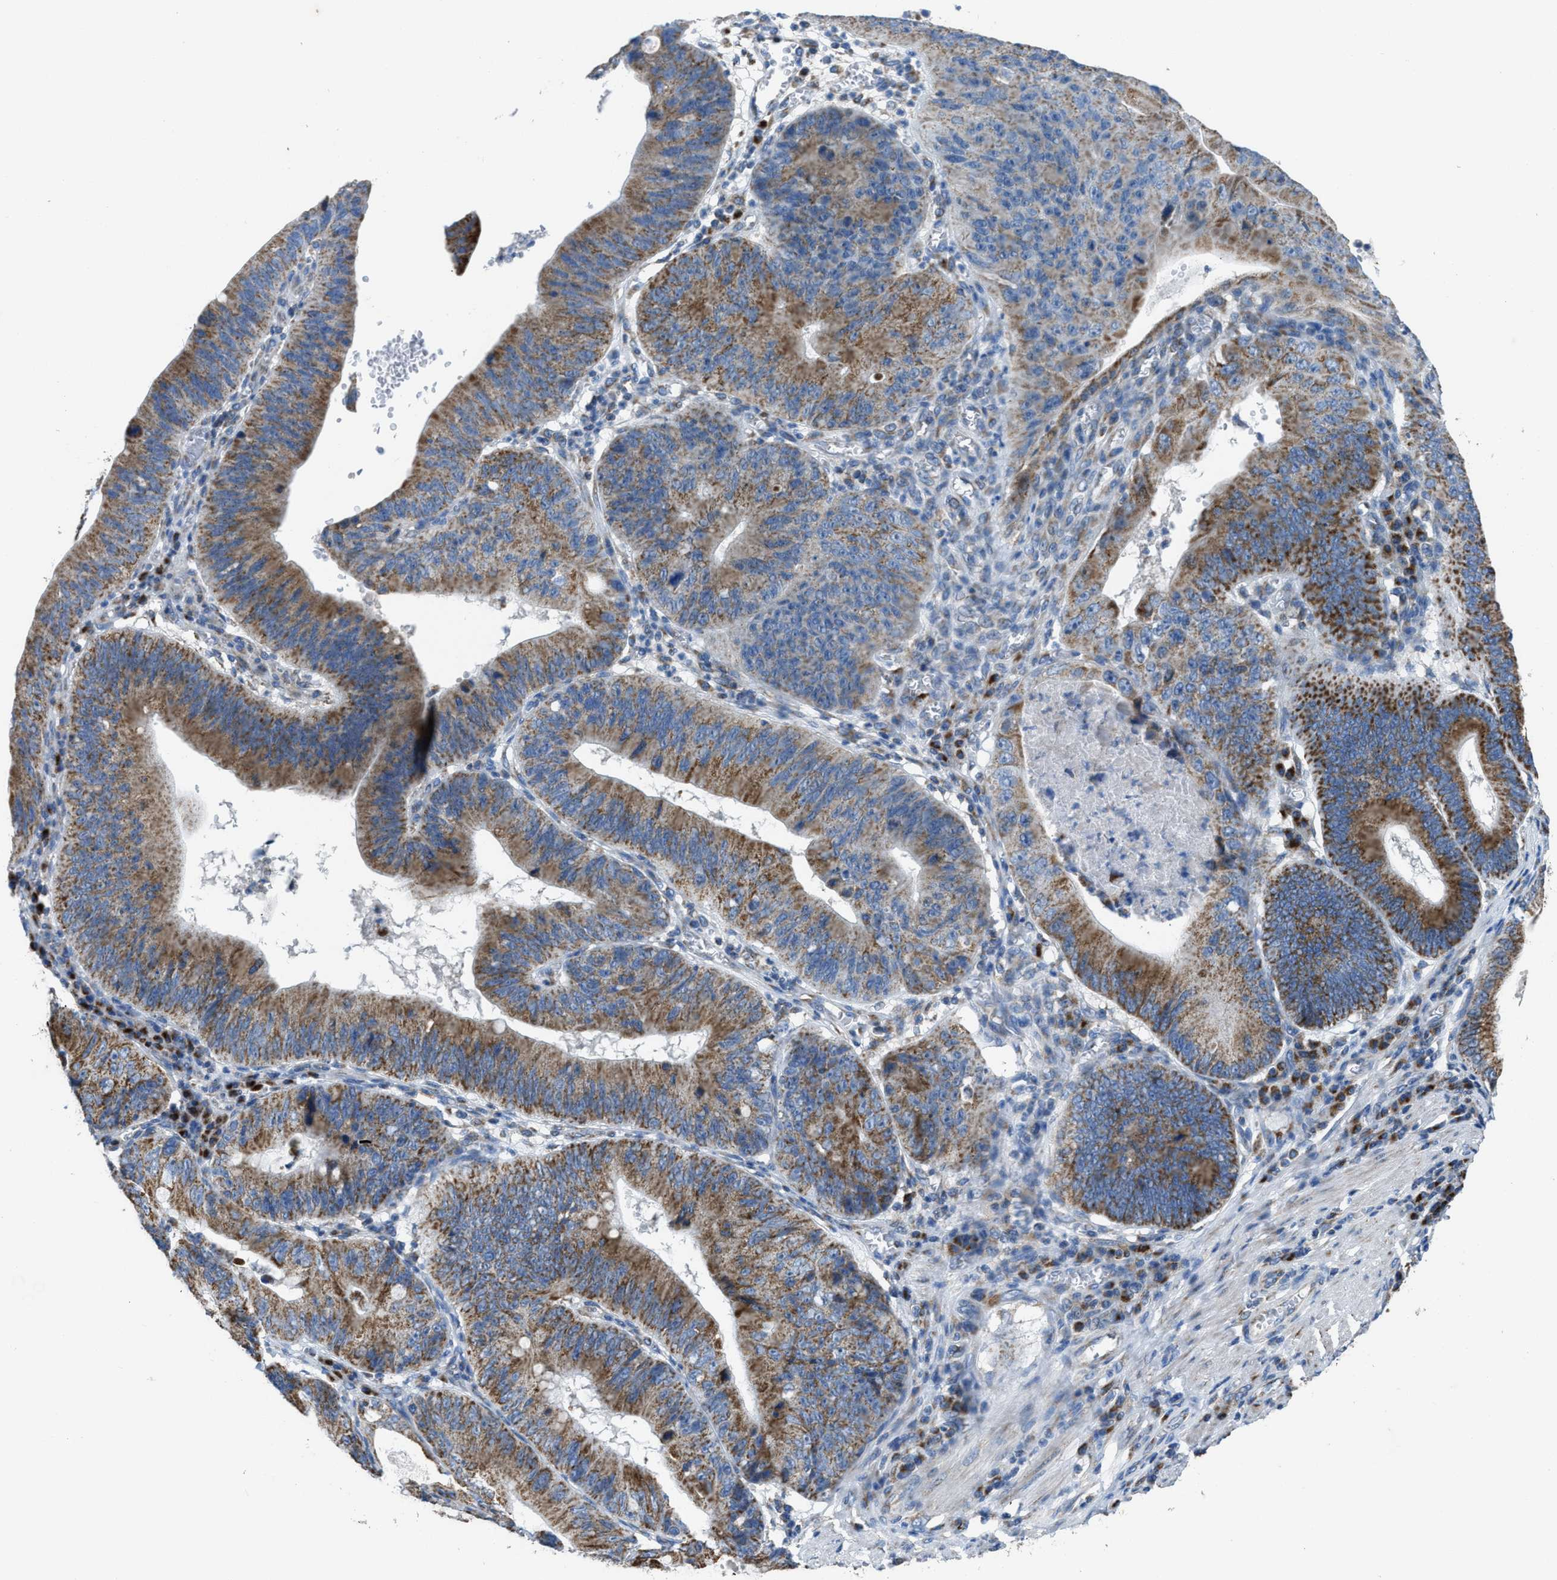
{"staining": {"intensity": "moderate", "quantity": ">75%", "location": "cytoplasmic/membranous"}, "tissue": "stomach cancer", "cell_type": "Tumor cells", "image_type": "cancer", "snomed": [{"axis": "morphology", "description": "Adenocarcinoma, NOS"}, {"axis": "topography", "description": "Stomach"}], "caption": "The image shows immunohistochemical staining of stomach adenocarcinoma. There is moderate cytoplasmic/membranous expression is identified in approximately >75% of tumor cells.", "gene": "ETFB", "patient": {"sex": "male", "age": 59}}